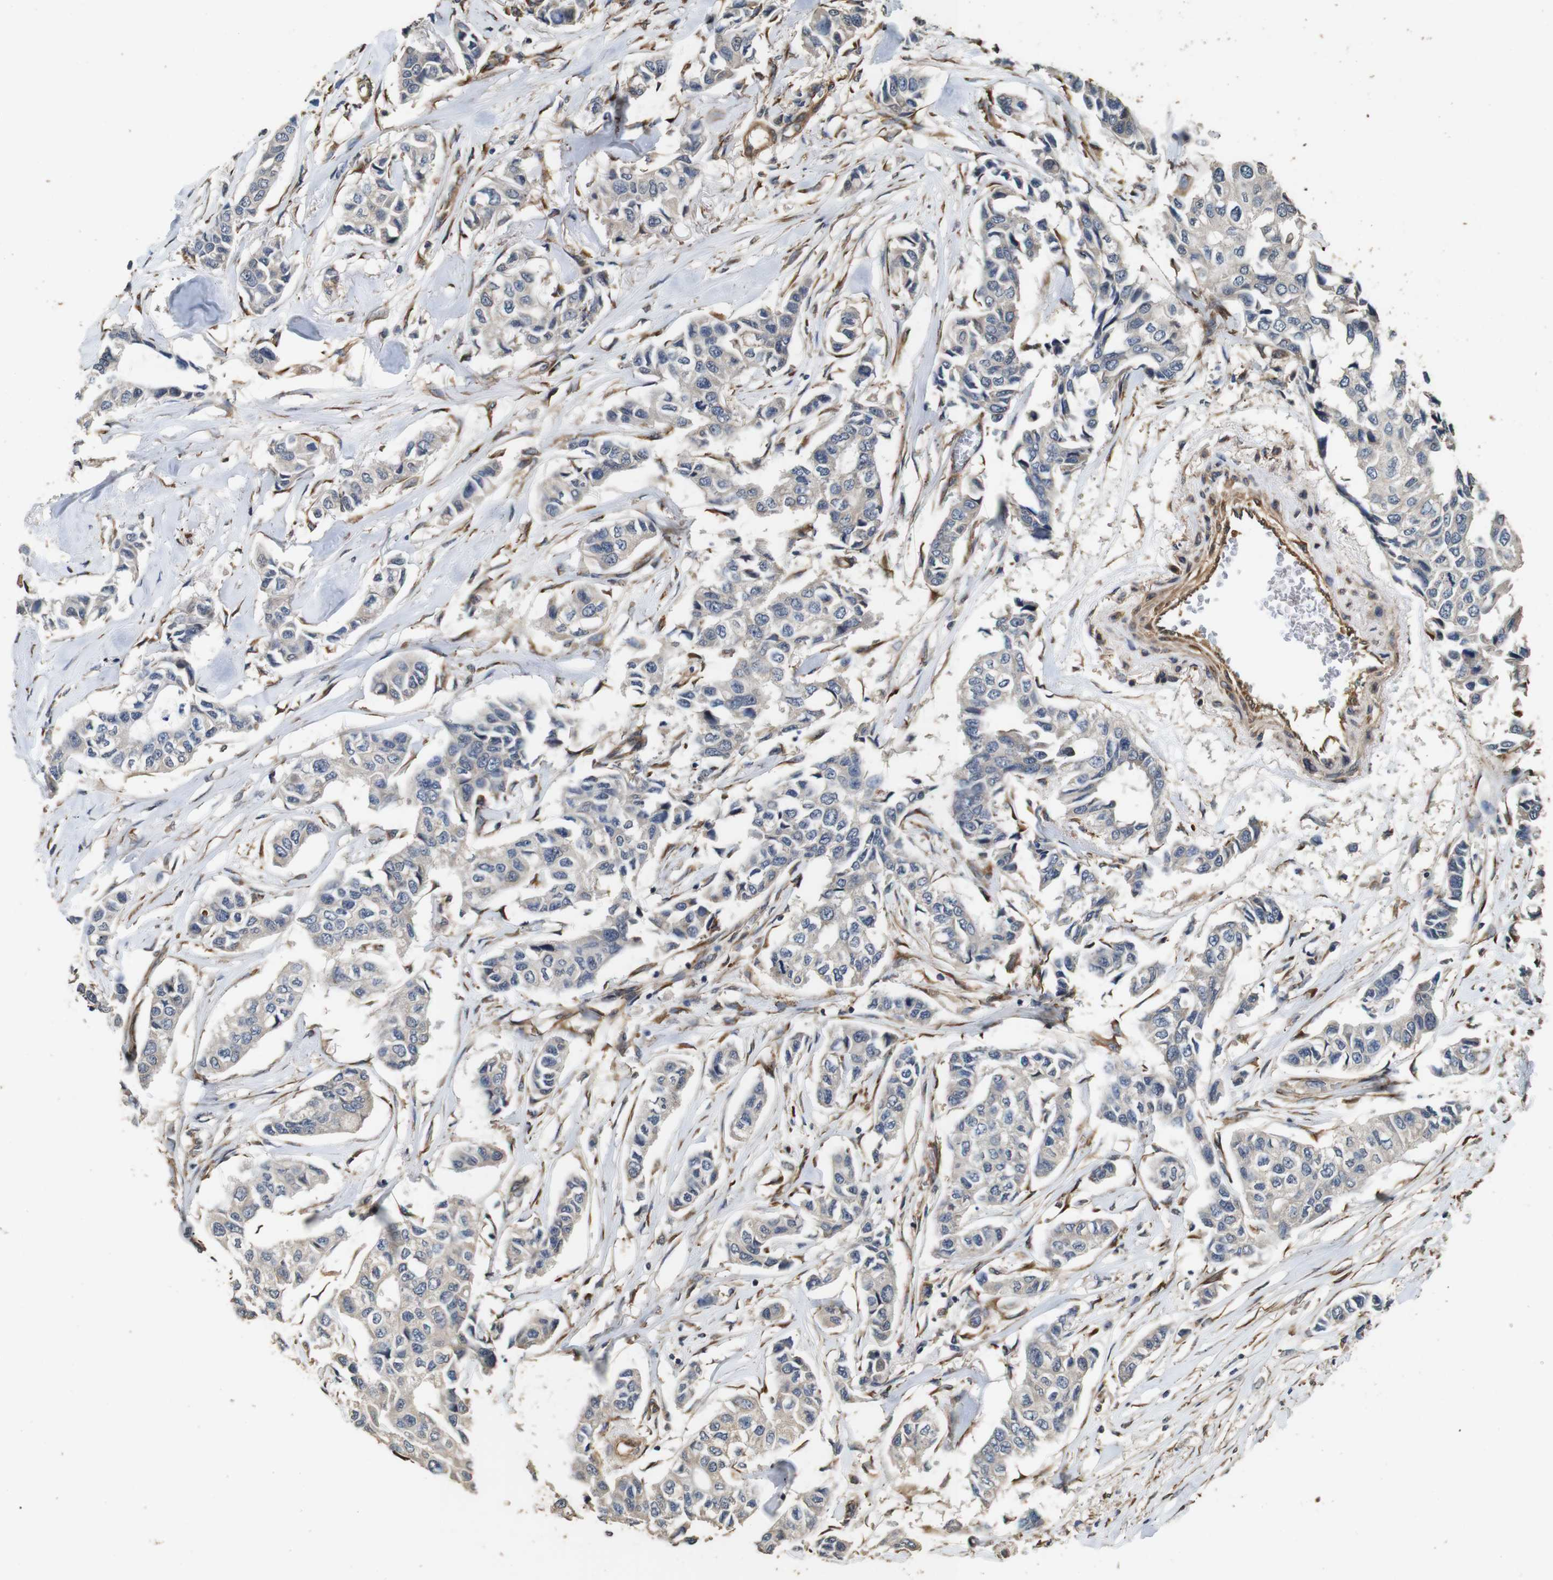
{"staining": {"intensity": "weak", "quantity": "25%-75%", "location": "cytoplasmic/membranous"}, "tissue": "breast cancer", "cell_type": "Tumor cells", "image_type": "cancer", "snomed": [{"axis": "morphology", "description": "Duct carcinoma"}, {"axis": "topography", "description": "Breast"}], "caption": "The micrograph exhibits a brown stain indicating the presence of a protein in the cytoplasmic/membranous of tumor cells in infiltrating ductal carcinoma (breast).", "gene": "CNPY4", "patient": {"sex": "female", "age": 80}}